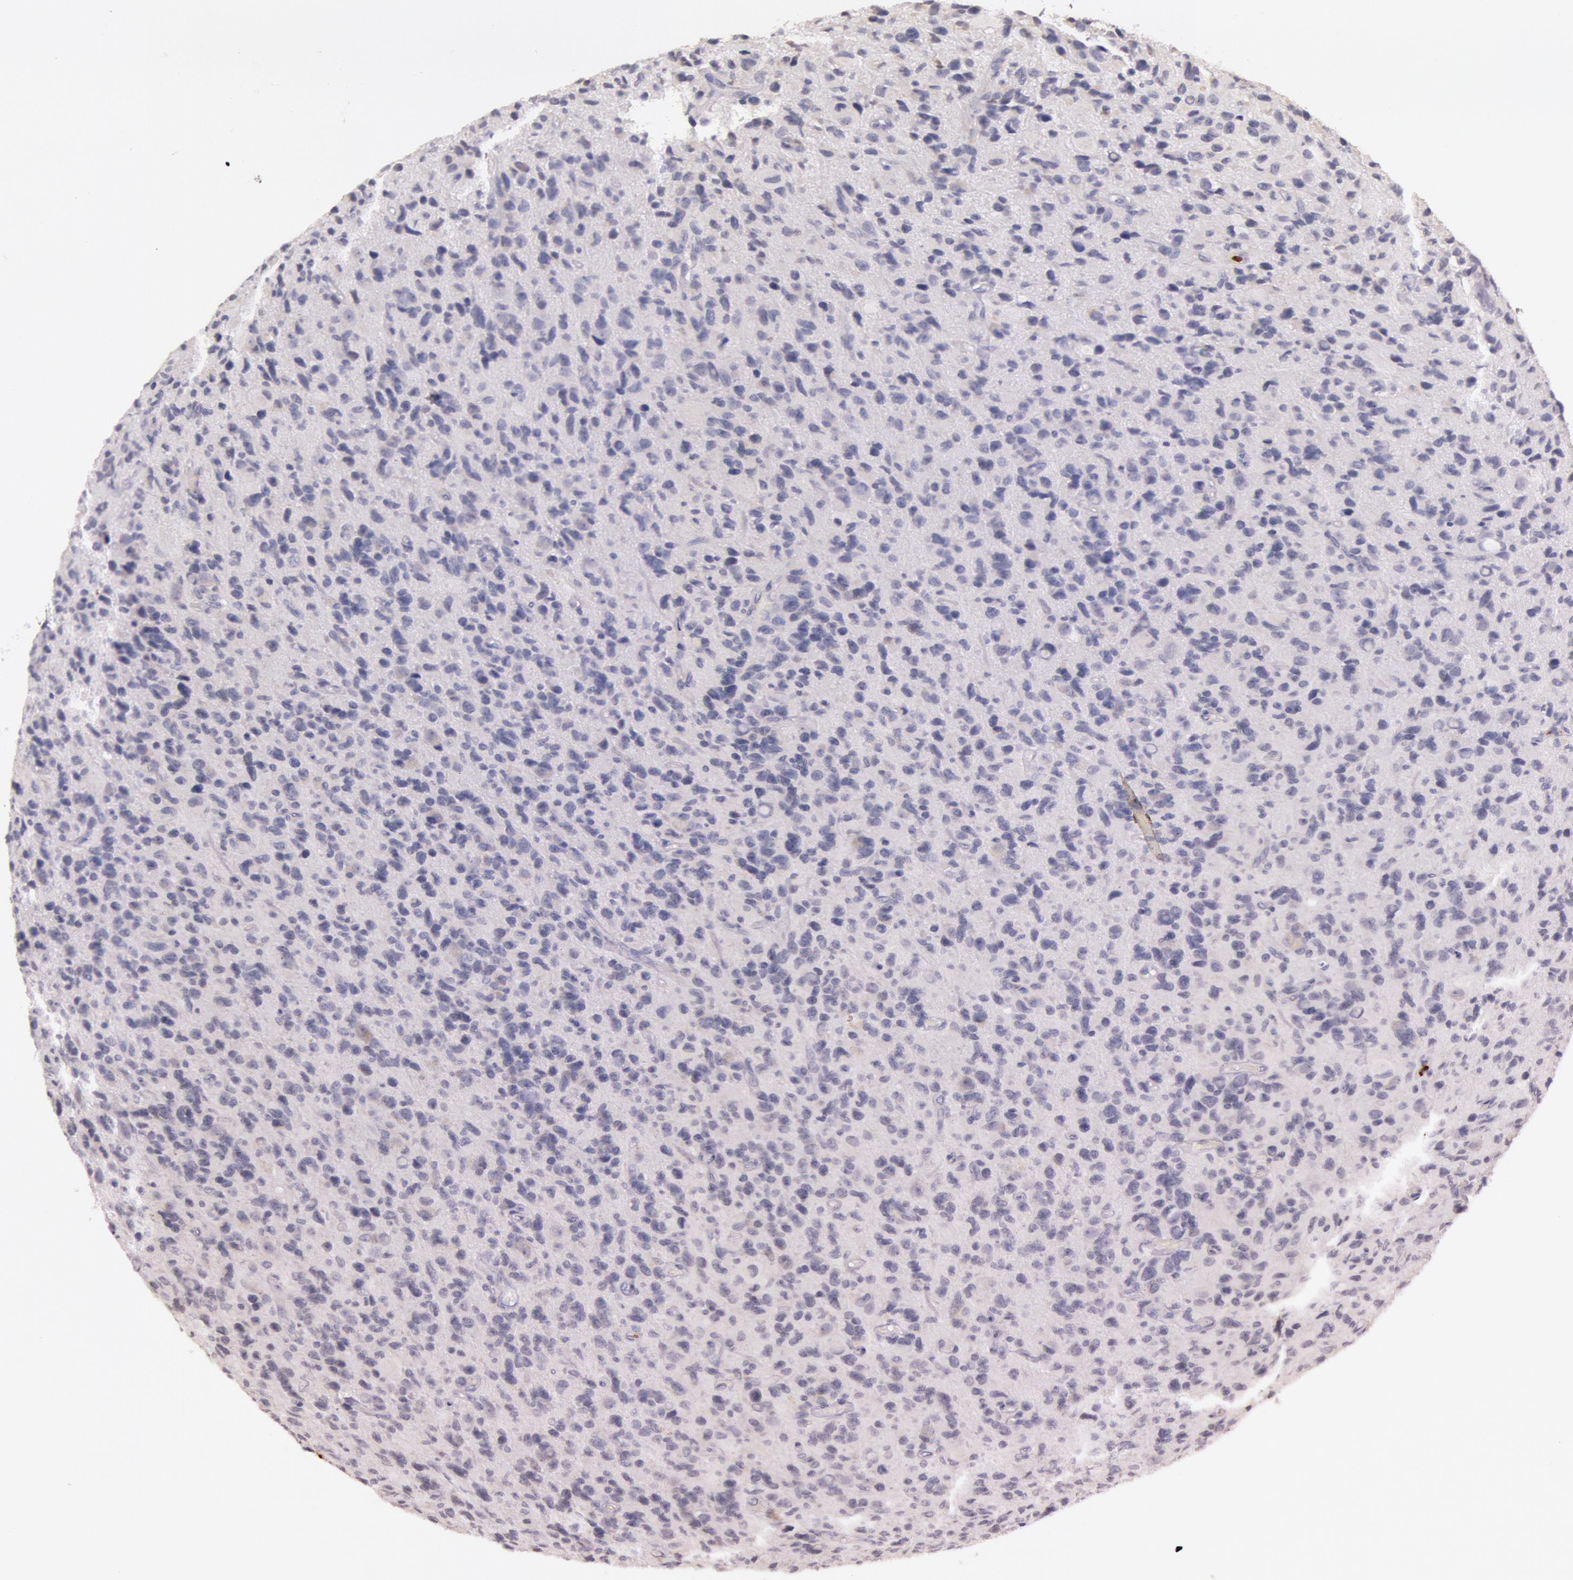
{"staining": {"intensity": "negative", "quantity": "none", "location": "none"}, "tissue": "glioma", "cell_type": "Tumor cells", "image_type": "cancer", "snomed": [{"axis": "morphology", "description": "Glioma, malignant, High grade"}, {"axis": "topography", "description": "Brain"}], "caption": "Immunohistochemistry (IHC) of high-grade glioma (malignant) shows no positivity in tumor cells.", "gene": "KDM6A", "patient": {"sex": "male", "age": 77}}